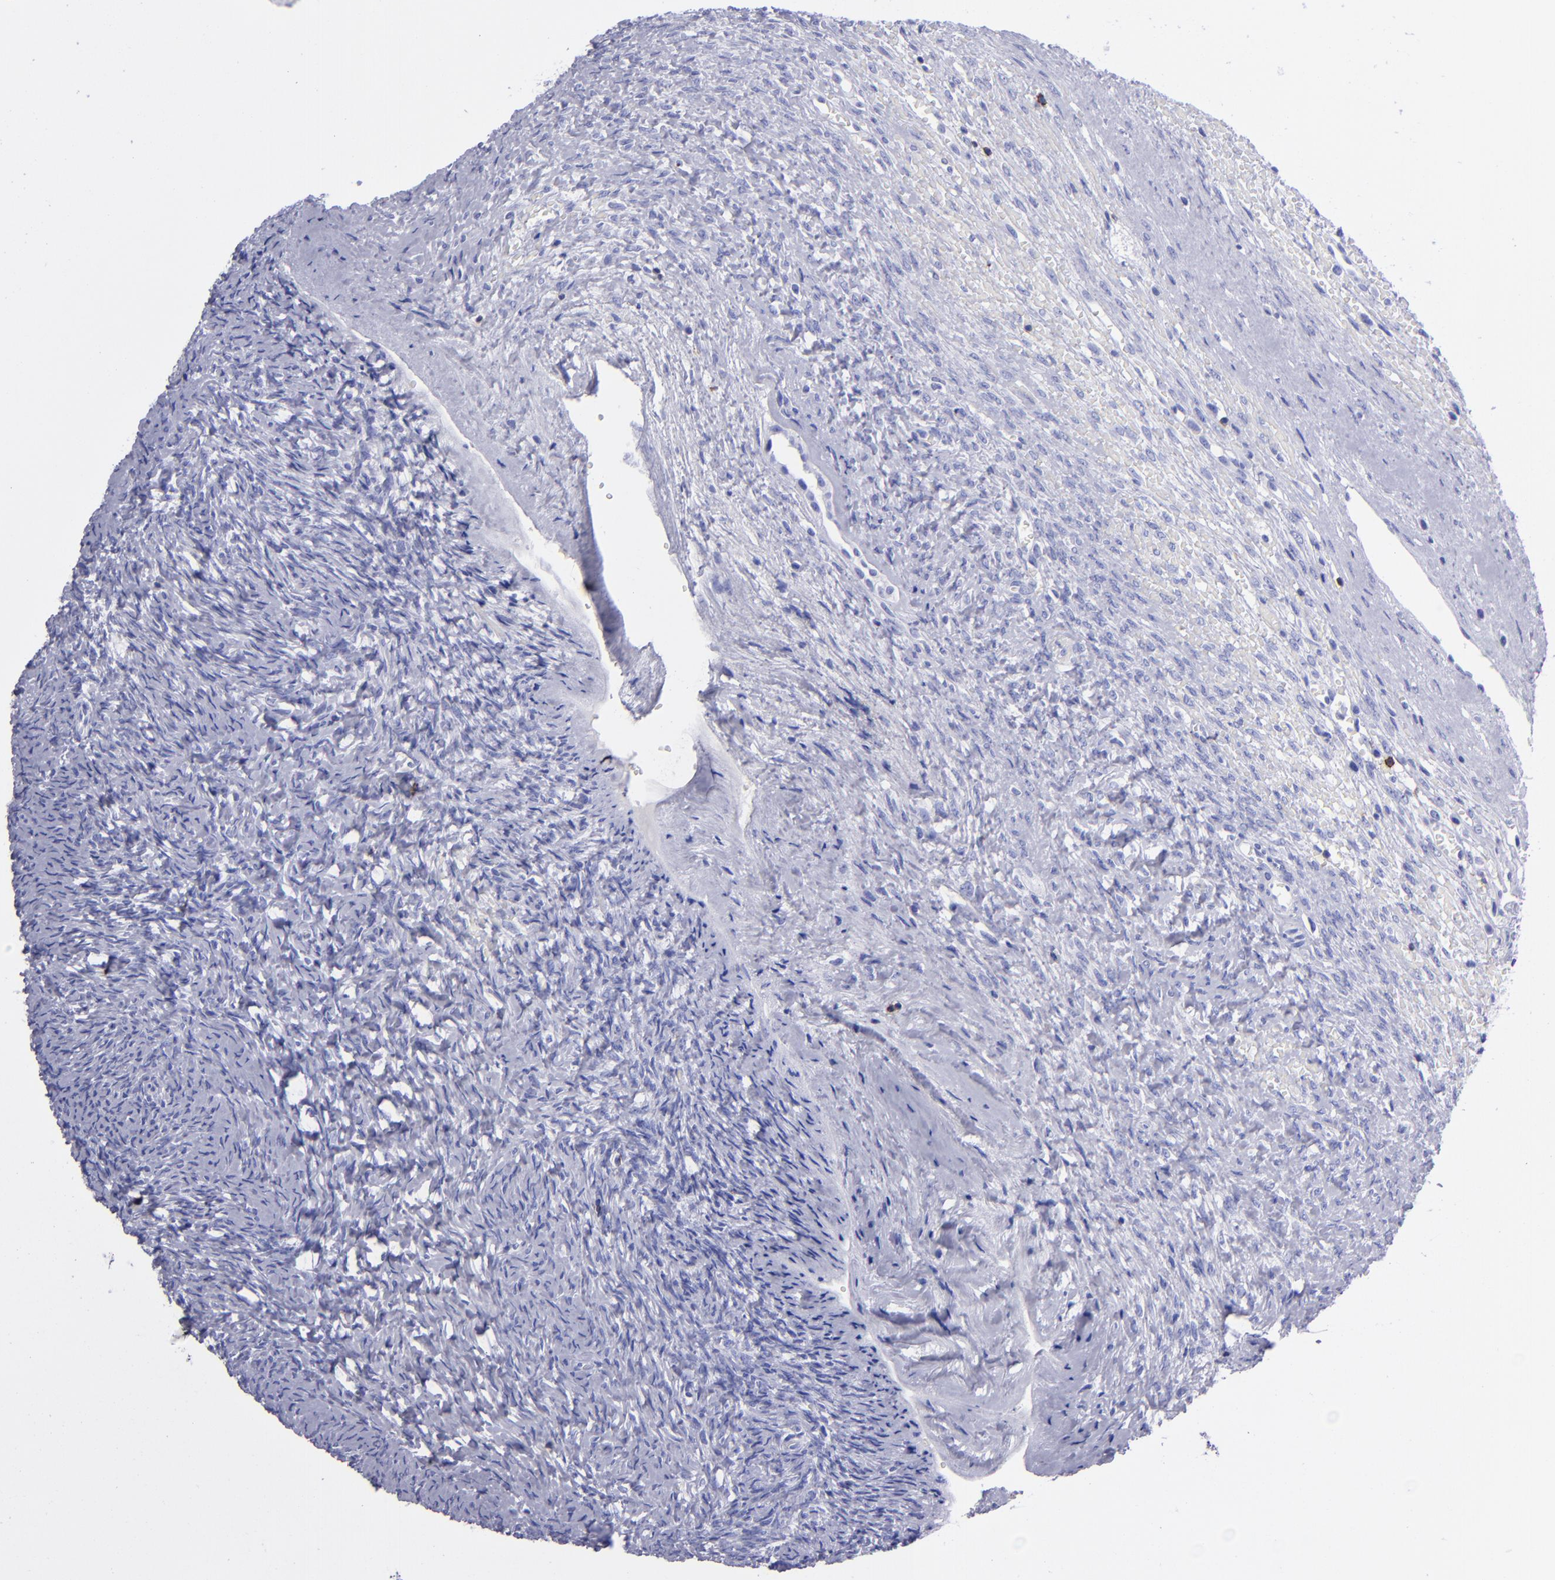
{"staining": {"intensity": "negative", "quantity": "none", "location": "none"}, "tissue": "ovary", "cell_type": "Ovarian stroma cells", "image_type": "normal", "snomed": [{"axis": "morphology", "description": "Normal tissue, NOS"}, {"axis": "topography", "description": "Ovary"}], "caption": "Immunohistochemistry (IHC) micrograph of normal ovary: human ovary stained with DAB (3,3'-diaminobenzidine) shows no significant protein expression in ovarian stroma cells. (IHC, brightfield microscopy, high magnification).", "gene": "CD6", "patient": {"sex": "female", "age": 56}}